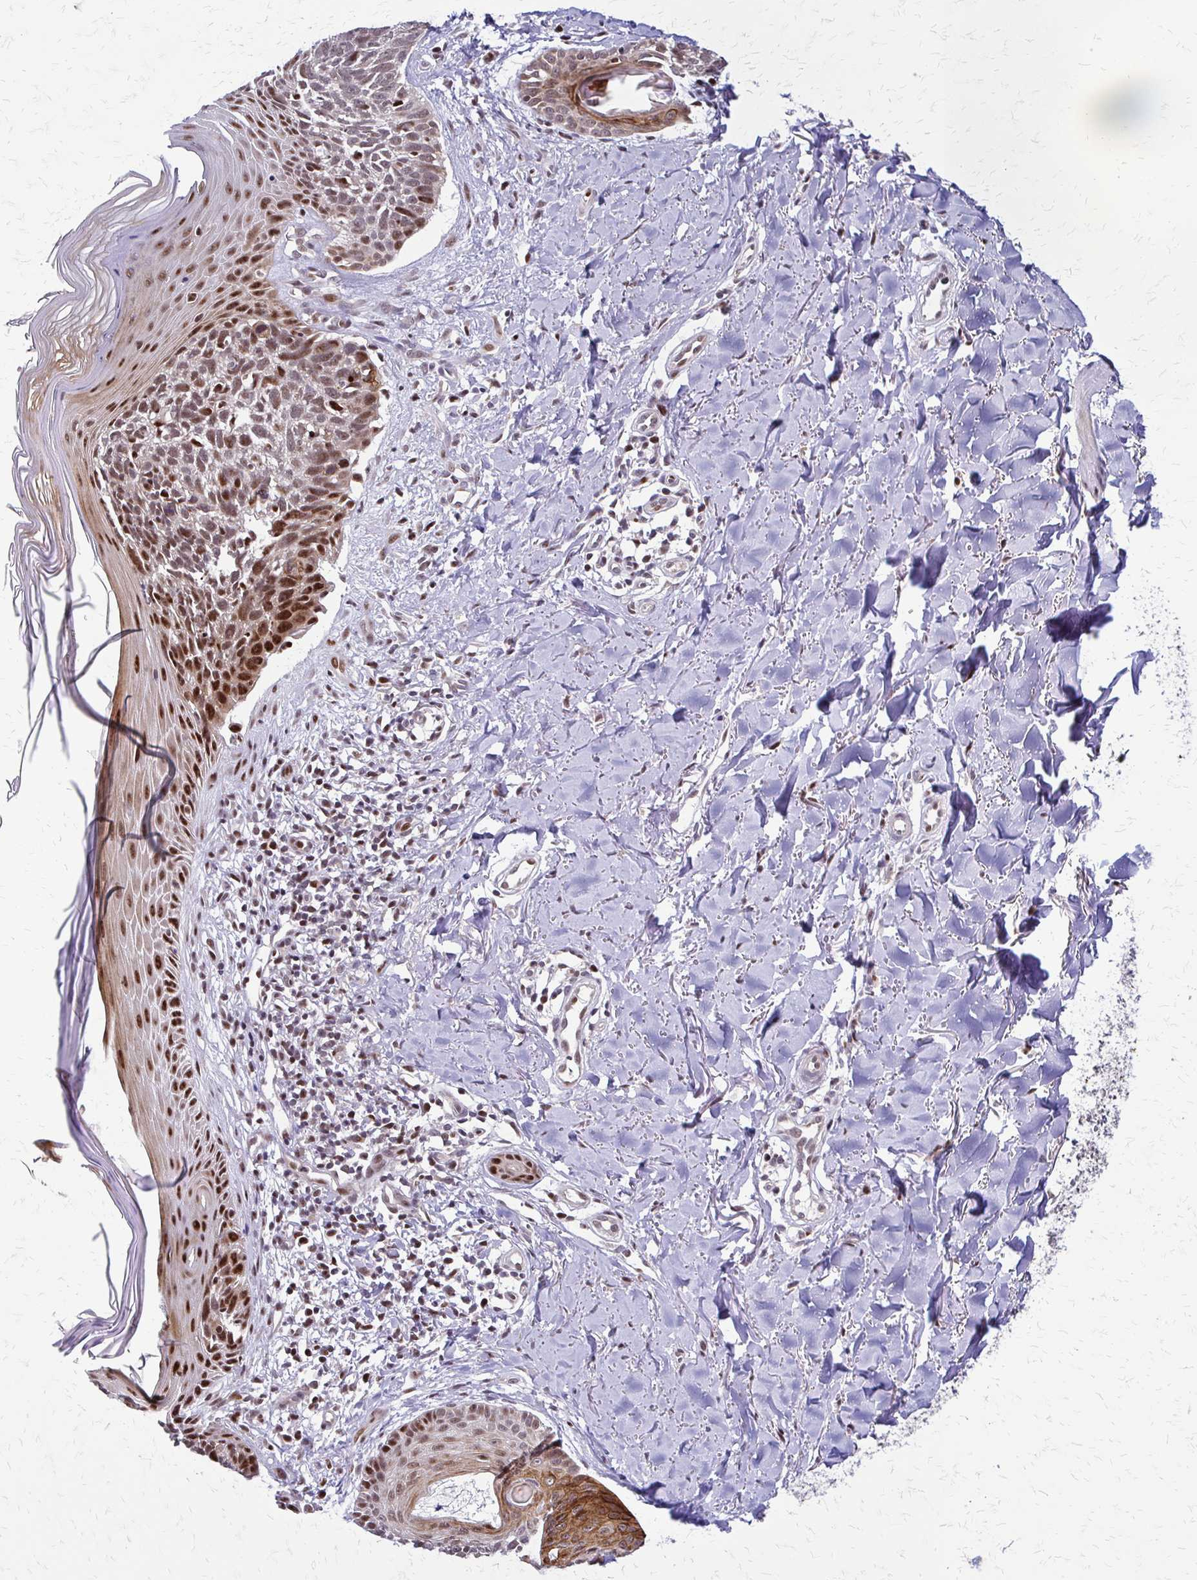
{"staining": {"intensity": "moderate", "quantity": "25%-75%", "location": "nuclear"}, "tissue": "skin cancer", "cell_type": "Tumor cells", "image_type": "cancer", "snomed": [{"axis": "morphology", "description": "Basal cell carcinoma"}, {"axis": "topography", "description": "Skin"}], "caption": "Immunohistochemistry (IHC) photomicrograph of skin cancer stained for a protein (brown), which exhibits medium levels of moderate nuclear expression in about 25%-75% of tumor cells.", "gene": "TRIR", "patient": {"sex": "female", "age": 45}}